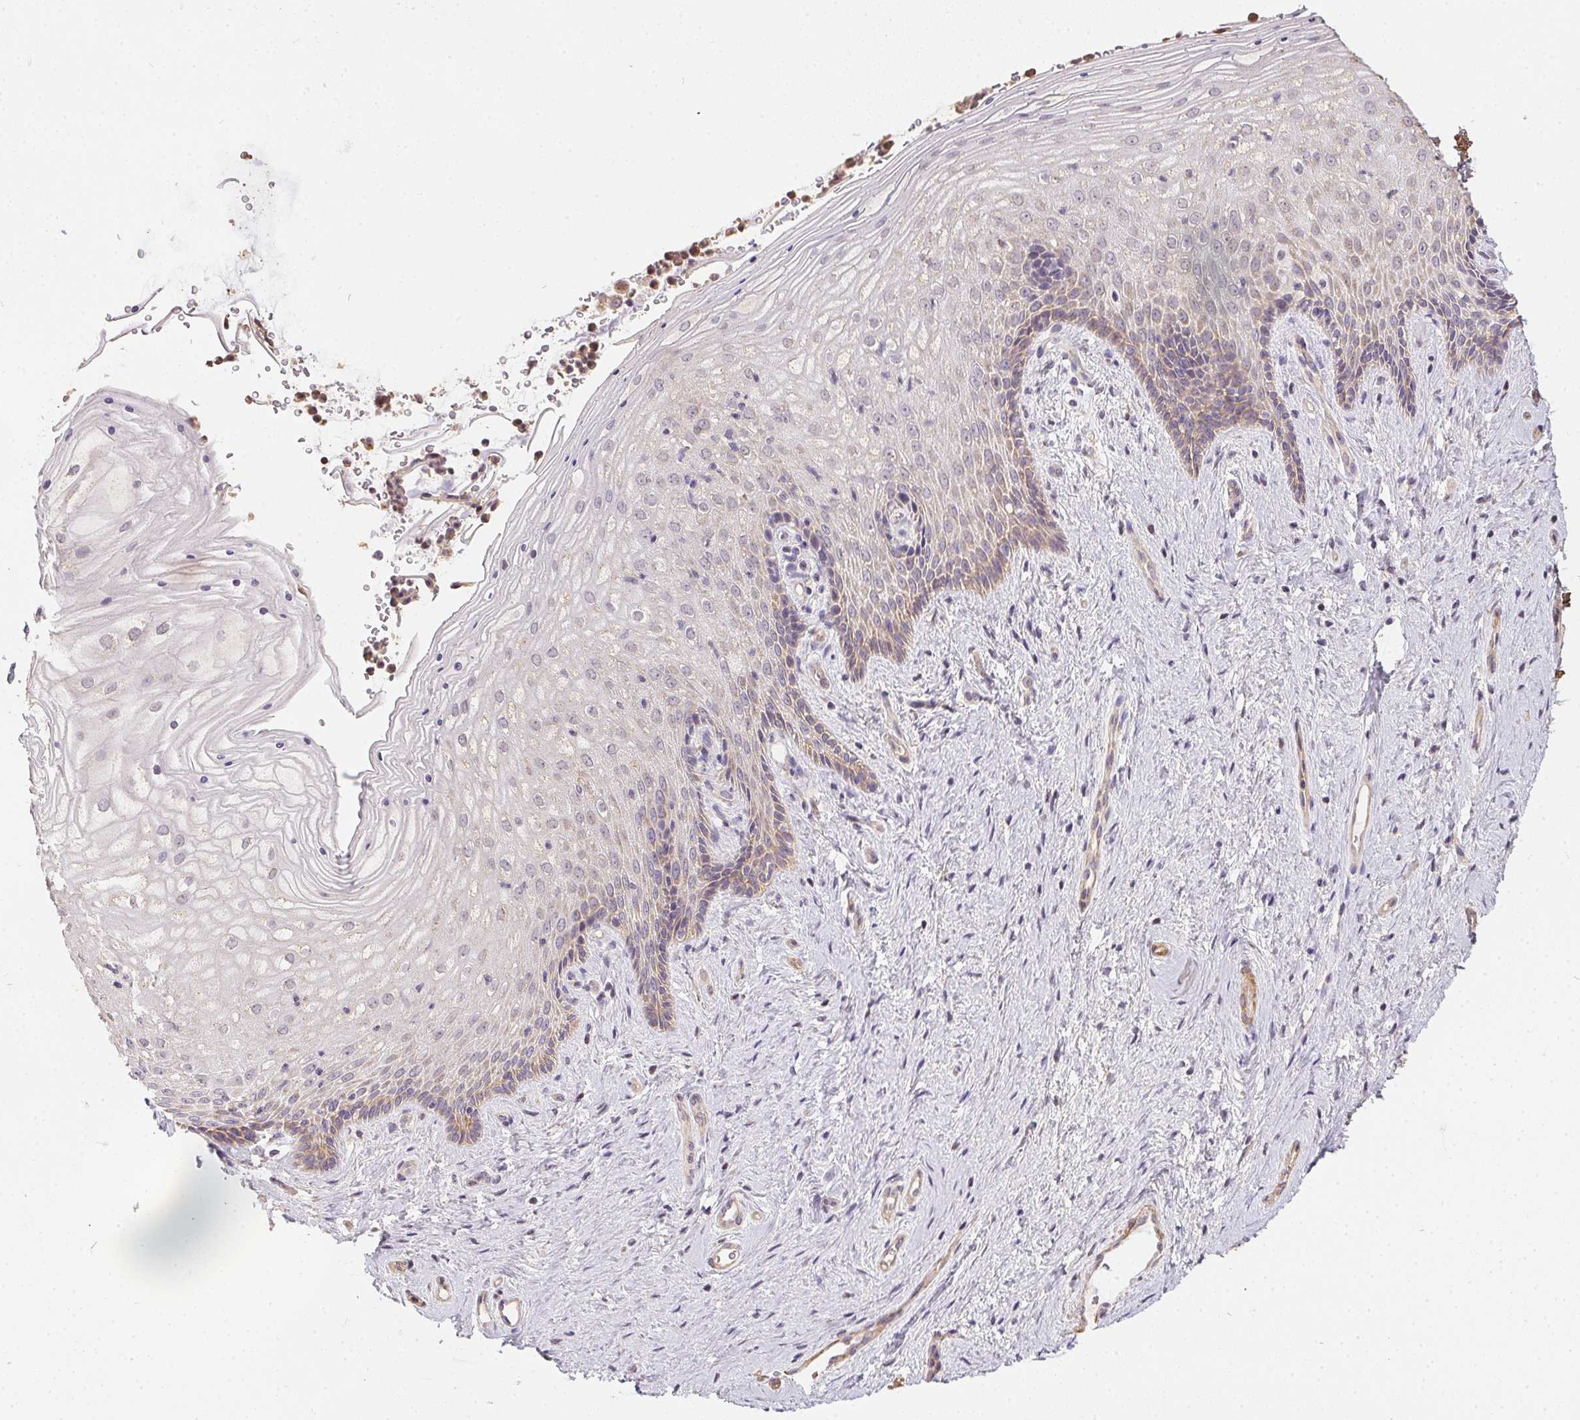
{"staining": {"intensity": "negative", "quantity": "none", "location": "none"}, "tissue": "vagina", "cell_type": "Squamous epithelial cells", "image_type": "normal", "snomed": [{"axis": "morphology", "description": "Normal tissue, NOS"}, {"axis": "topography", "description": "Vagina"}], "caption": "Vagina was stained to show a protein in brown. There is no significant expression in squamous epithelial cells.", "gene": "REV3L", "patient": {"sex": "female", "age": 45}}